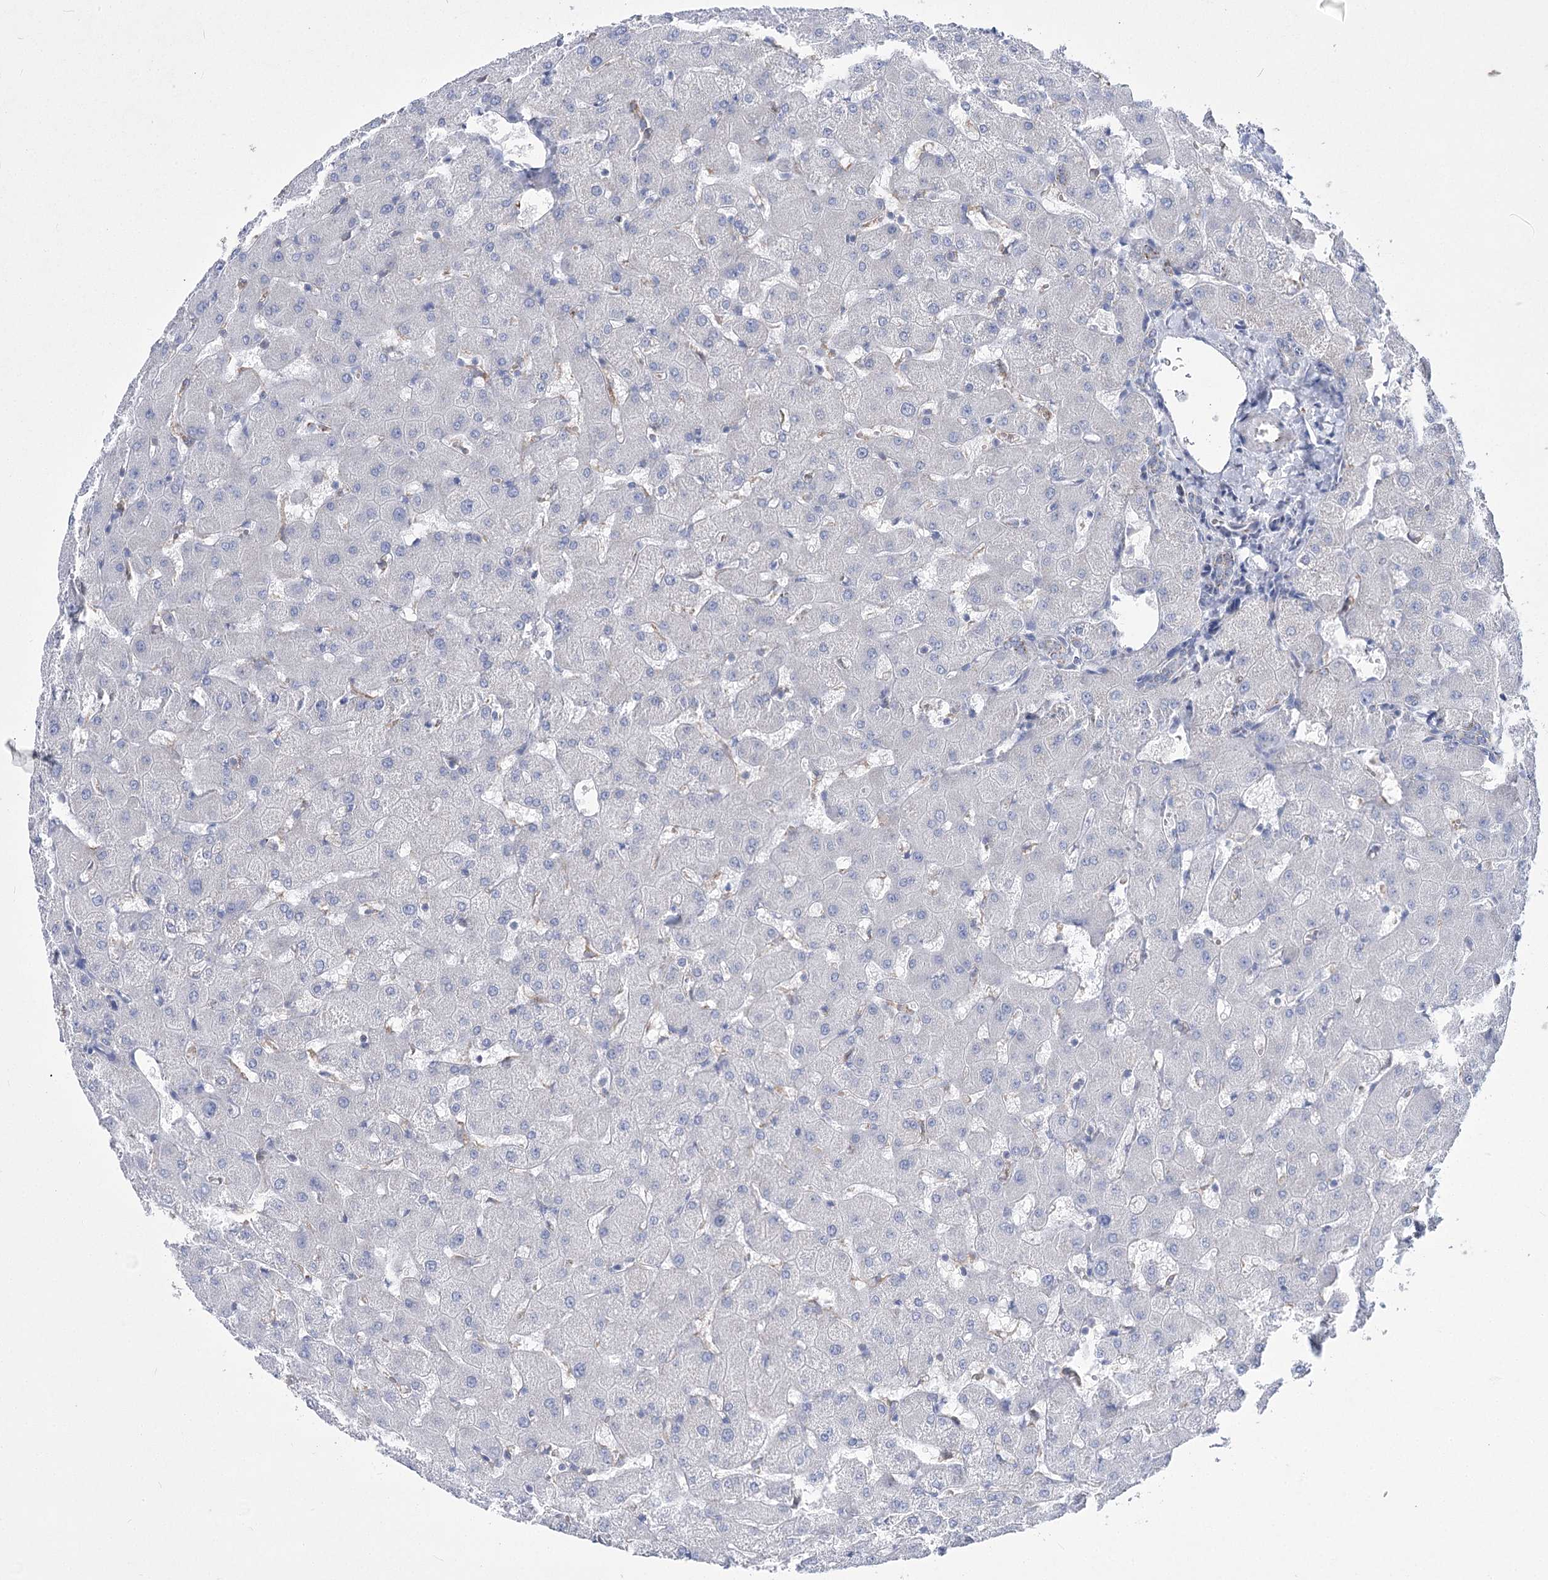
{"staining": {"intensity": "negative", "quantity": "none", "location": "none"}, "tissue": "liver", "cell_type": "Cholangiocytes", "image_type": "normal", "snomed": [{"axis": "morphology", "description": "Normal tissue, NOS"}, {"axis": "topography", "description": "Liver"}], "caption": "Liver stained for a protein using immunohistochemistry (IHC) shows no positivity cholangiocytes.", "gene": "PDHB", "patient": {"sex": "female", "age": 63}}